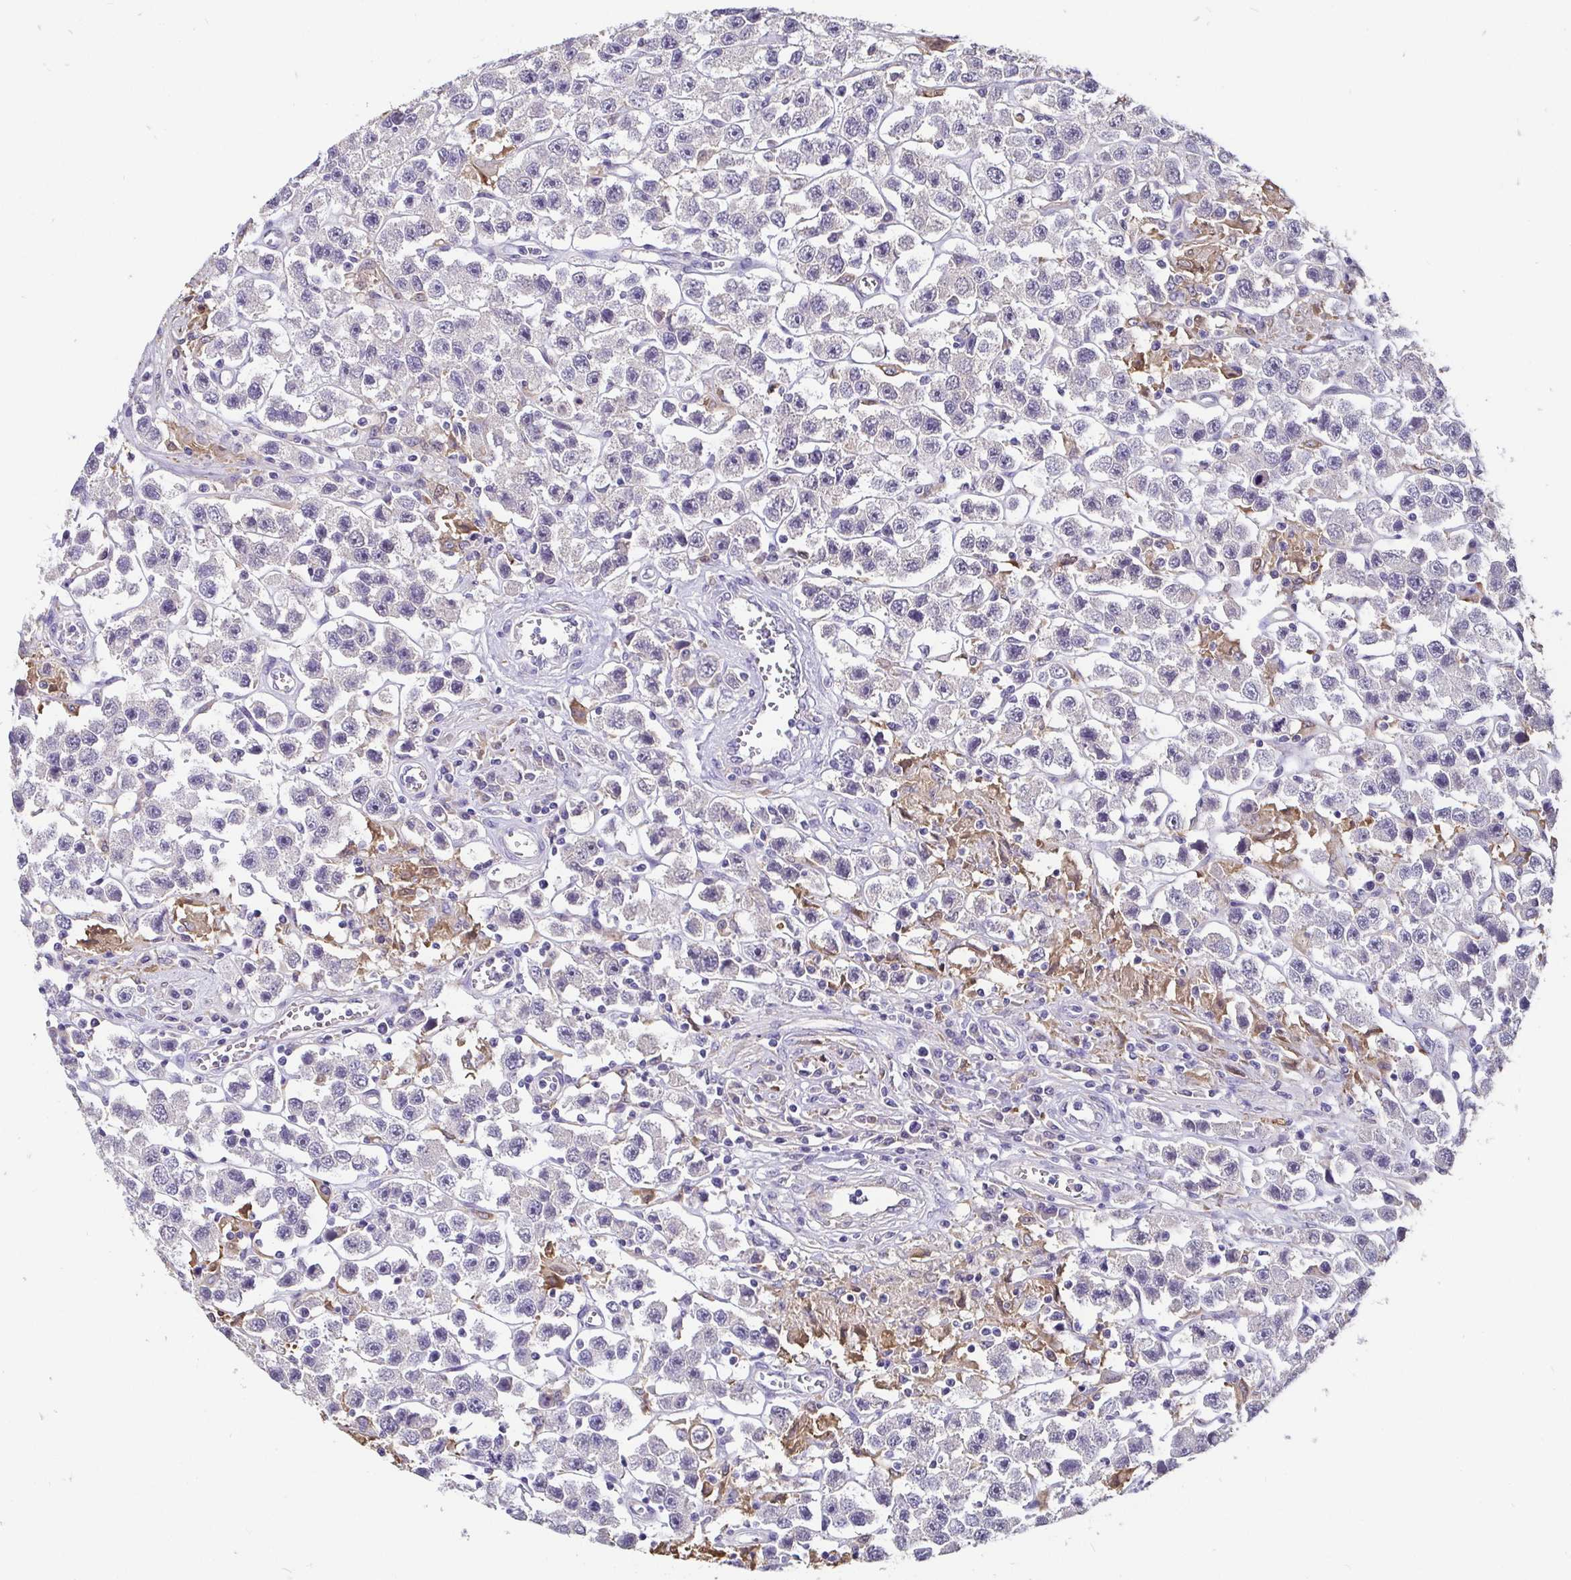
{"staining": {"intensity": "negative", "quantity": "none", "location": "none"}, "tissue": "testis cancer", "cell_type": "Tumor cells", "image_type": "cancer", "snomed": [{"axis": "morphology", "description": "Seminoma, NOS"}, {"axis": "topography", "description": "Testis"}], "caption": "This is an IHC histopathology image of seminoma (testis). There is no positivity in tumor cells.", "gene": "ADAMTS6", "patient": {"sex": "male", "age": 45}}